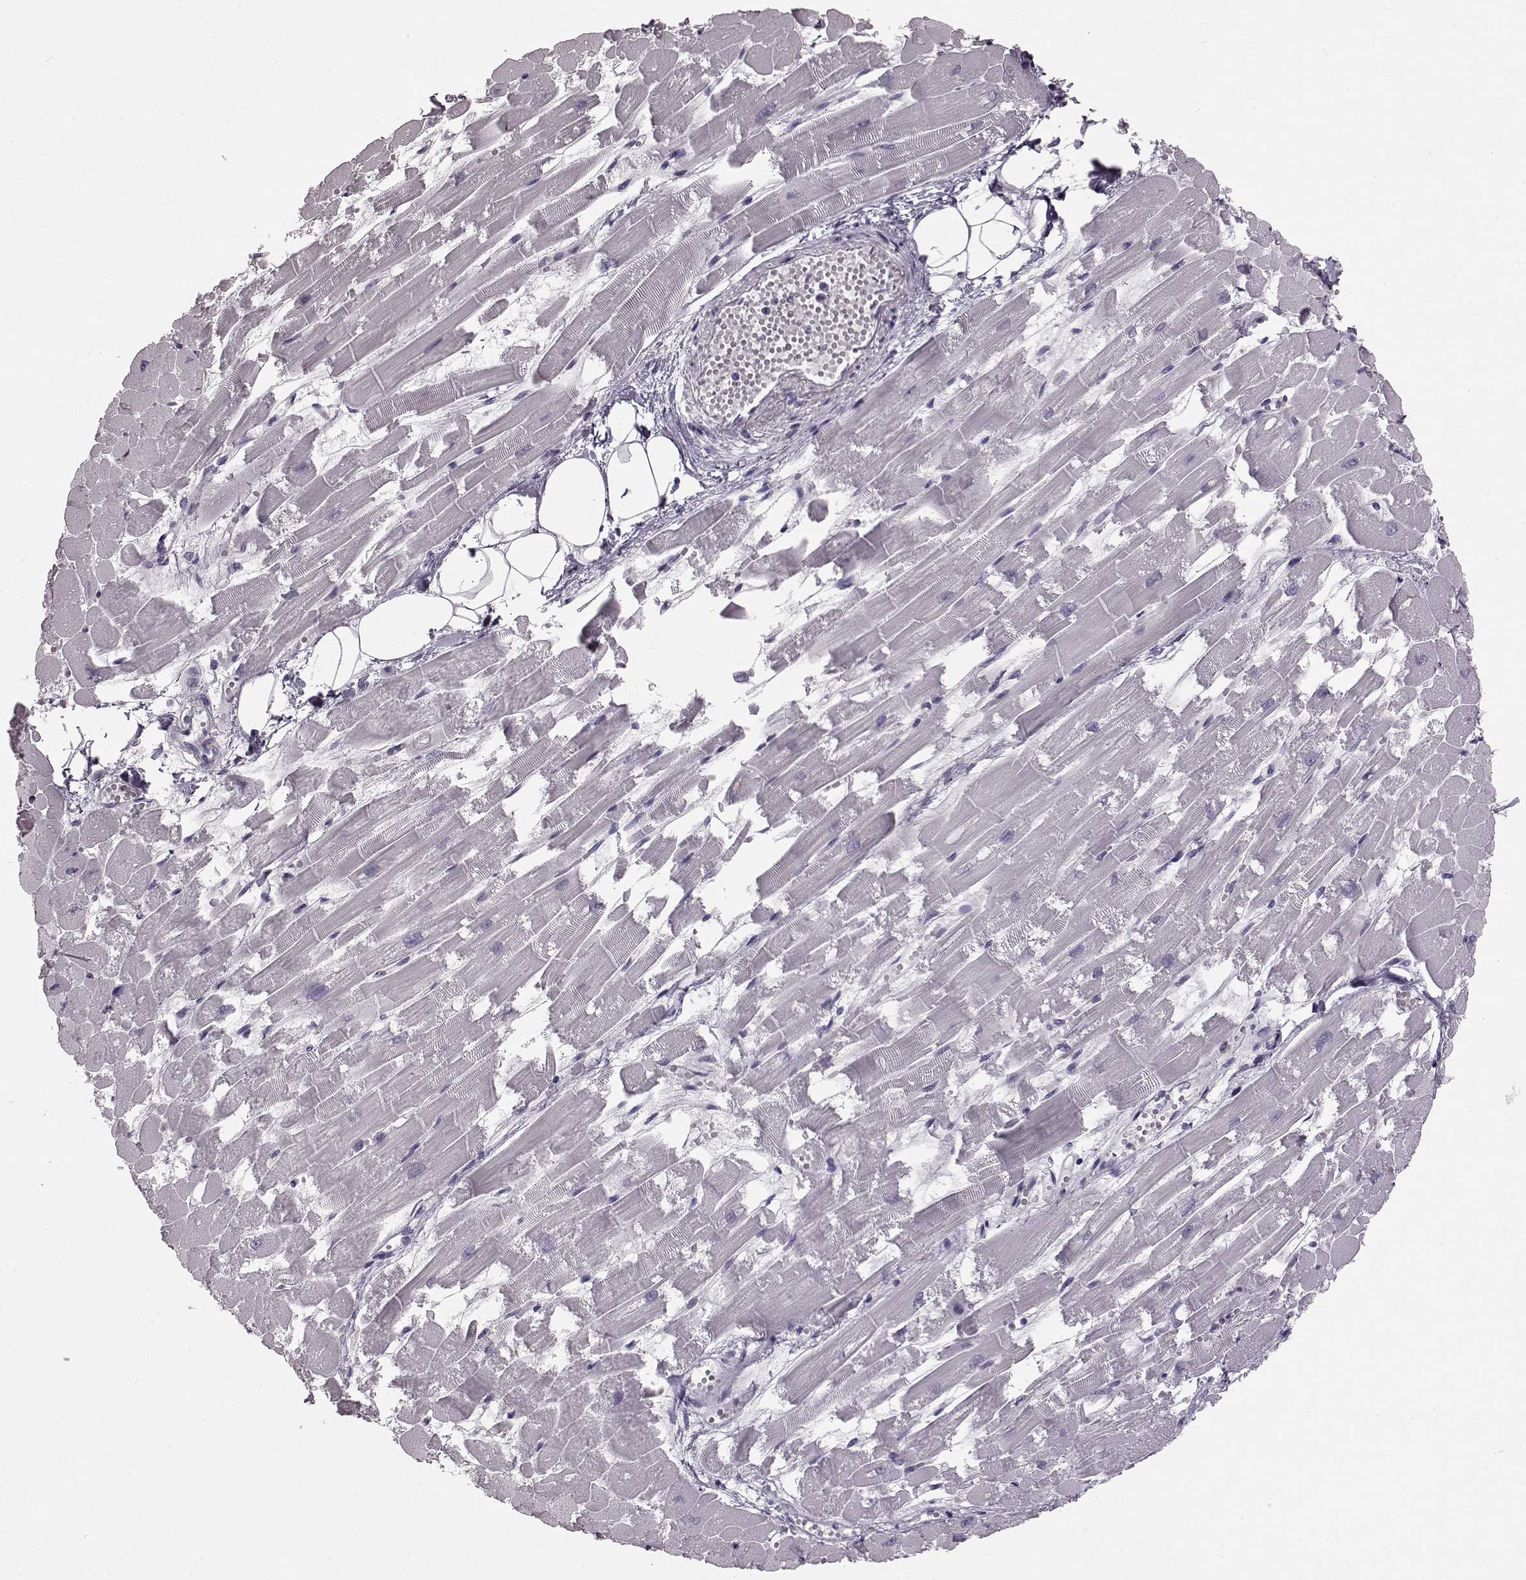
{"staining": {"intensity": "negative", "quantity": "none", "location": "none"}, "tissue": "heart muscle", "cell_type": "Cardiomyocytes", "image_type": "normal", "snomed": [{"axis": "morphology", "description": "Normal tissue, NOS"}, {"axis": "topography", "description": "Heart"}], "caption": "Protein analysis of normal heart muscle reveals no significant expression in cardiomyocytes.", "gene": "TCHHL1", "patient": {"sex": "female", "age": 52}}